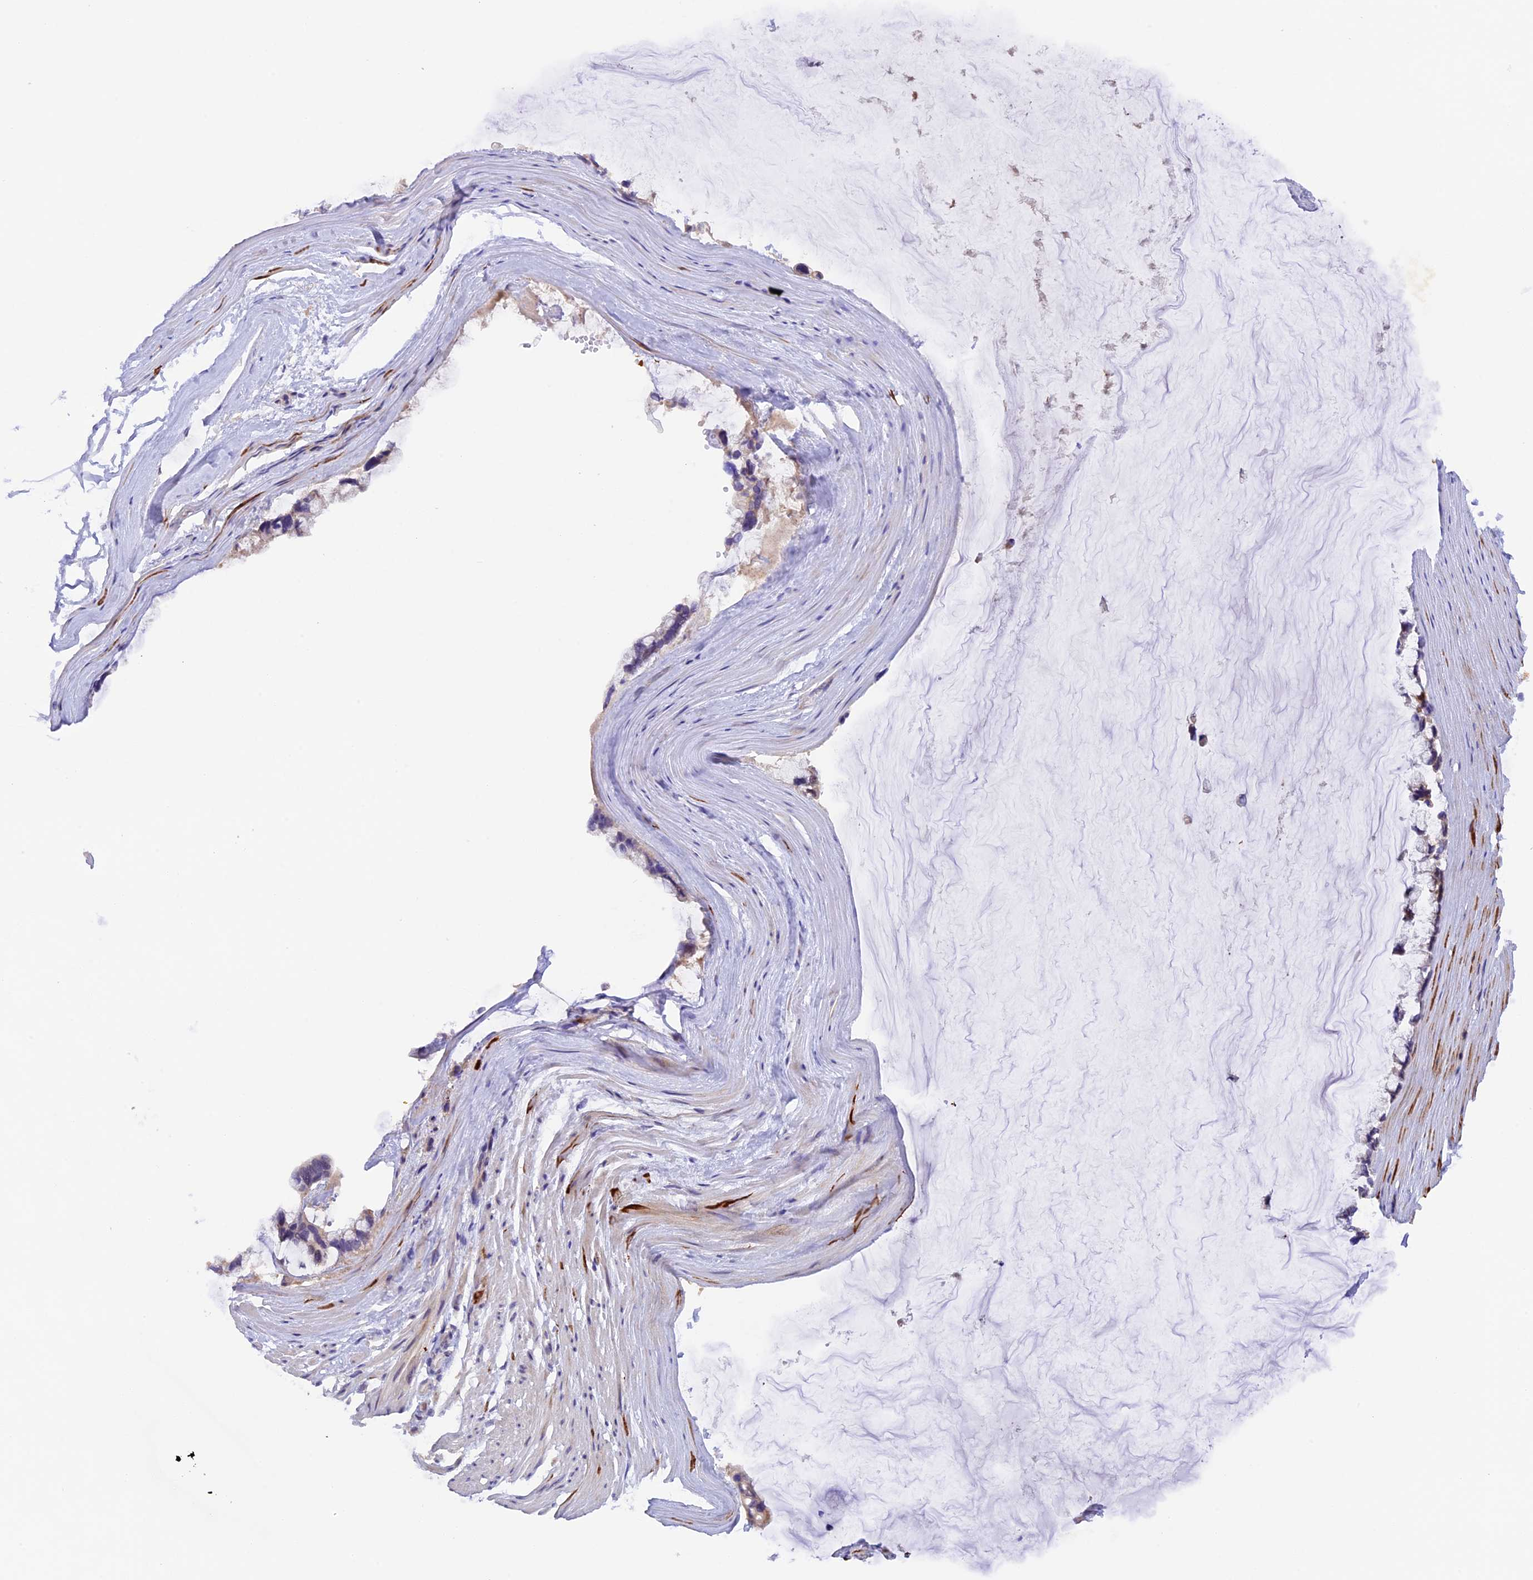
{"staining": {"intensity": "weak", "quantity": "<25%", "location": "cytoplasmic/membranous"}, "tissue": "ovarian cancer", "cell_type": "Tumor cells", "image_type": "cancer", "snomed": [{"axis": "morphology", "description": "Cystadenocarcinoma, mucinous, NOS"}, {"axis": "topography", "description": "Ovary"}], "caption": "Tumor cells show no significant expression in ovarian cancer. Nuclei are stained in blue.", "gene": "NCK2", "patient": {"sex": "female", "age": 39}}